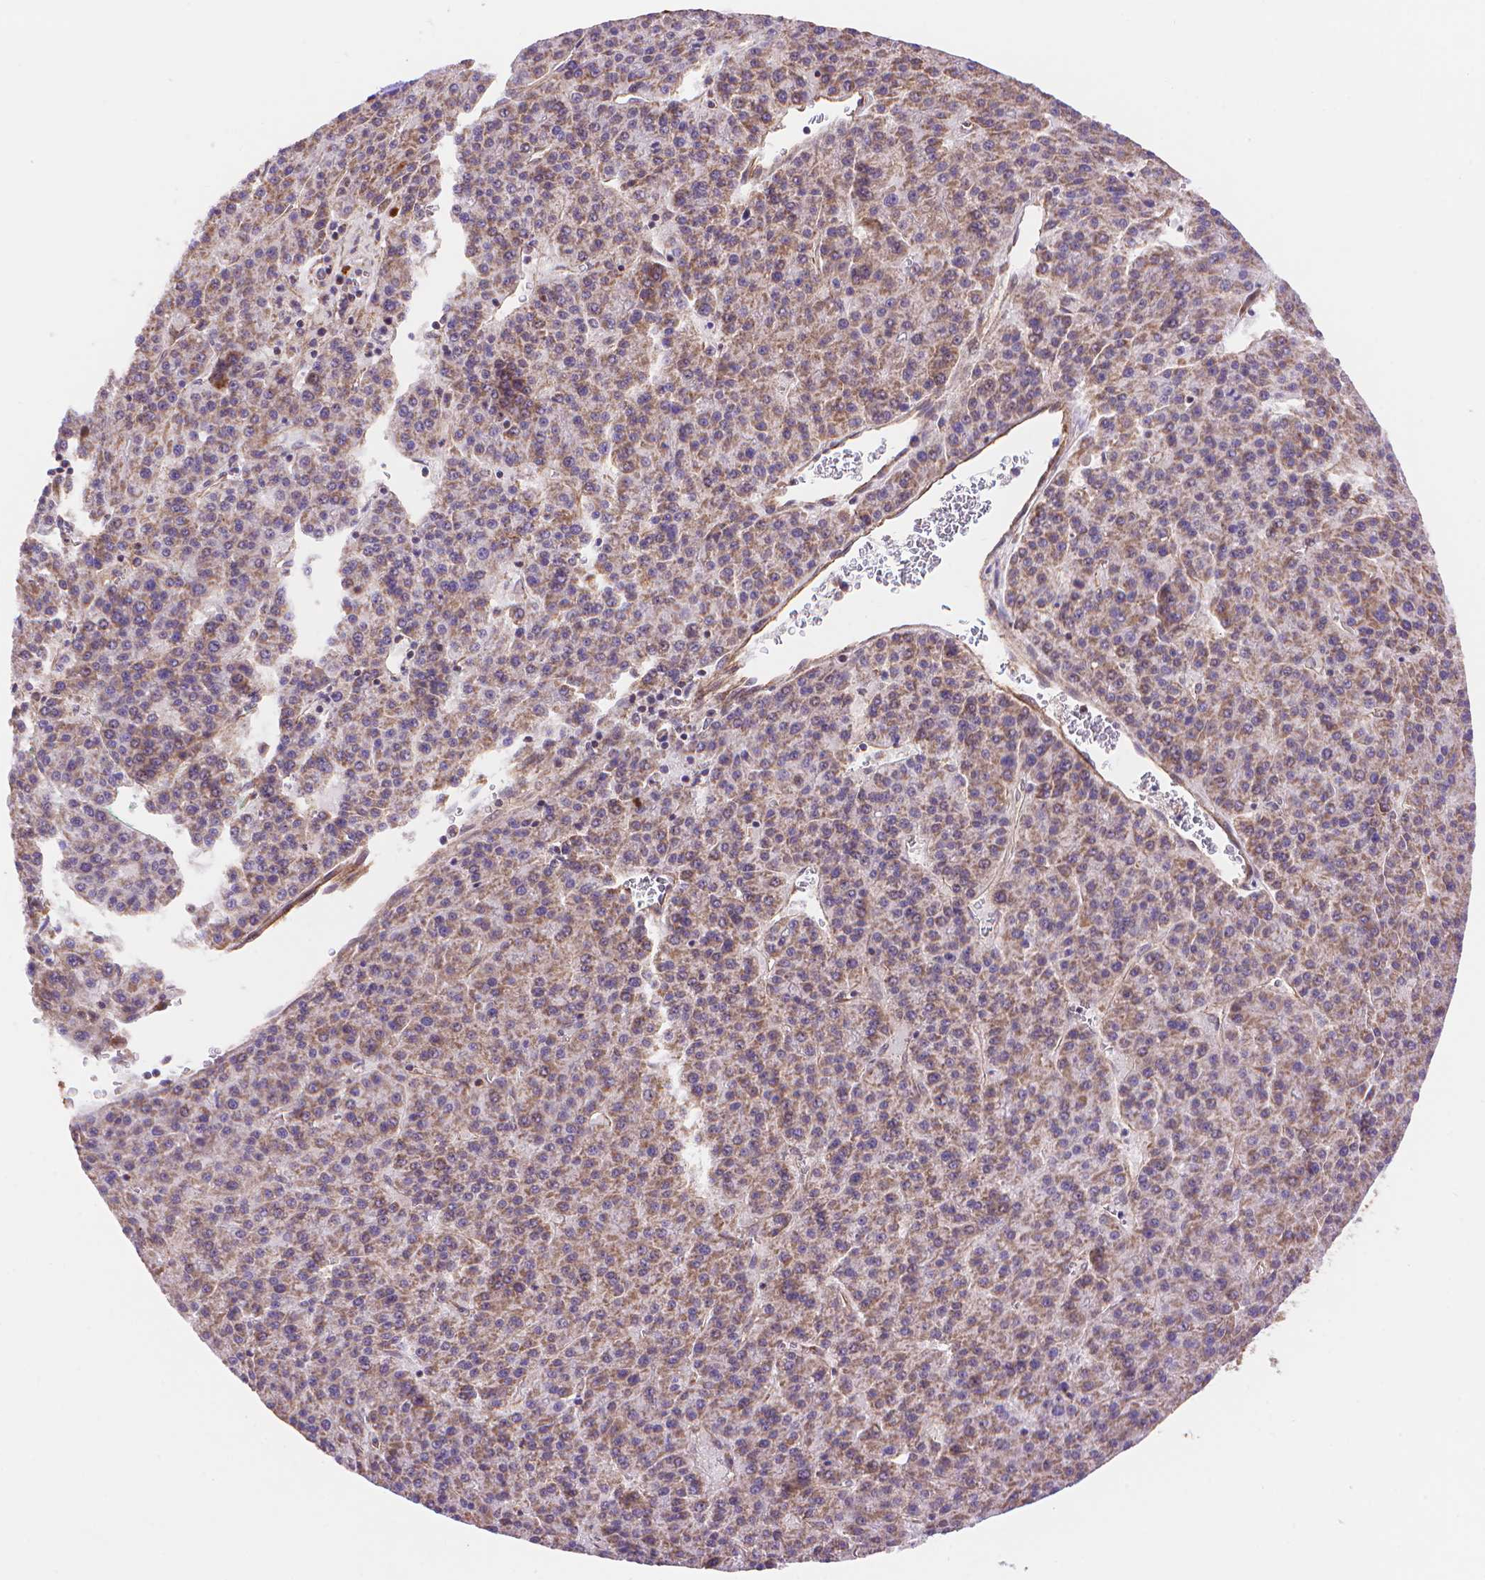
{"staining": {"intensity": "moderate", "quantity": ">75%", "location": "cytoplasmic/membranous"}, "tissue": "liver cancer", "cell_type": "Tumor cells", "image_type": "cancer", "snomed": [{"axis": "morphology", "description": "Carcinoma, Hepatocellular, NOS"}, {"axis": "topography", "description": "Liver"}], "caption": "A brown stain labels moderate cytoplasmic/membranous positivity of a protein in human hepatocellular carcinoma (liver) tumor cells. Immunohistochemistry stains the protein of interest in brown and the nuclei are stained blue.", "gene": "CYYR1", "patient": {"sex": "female", "age": 58}}